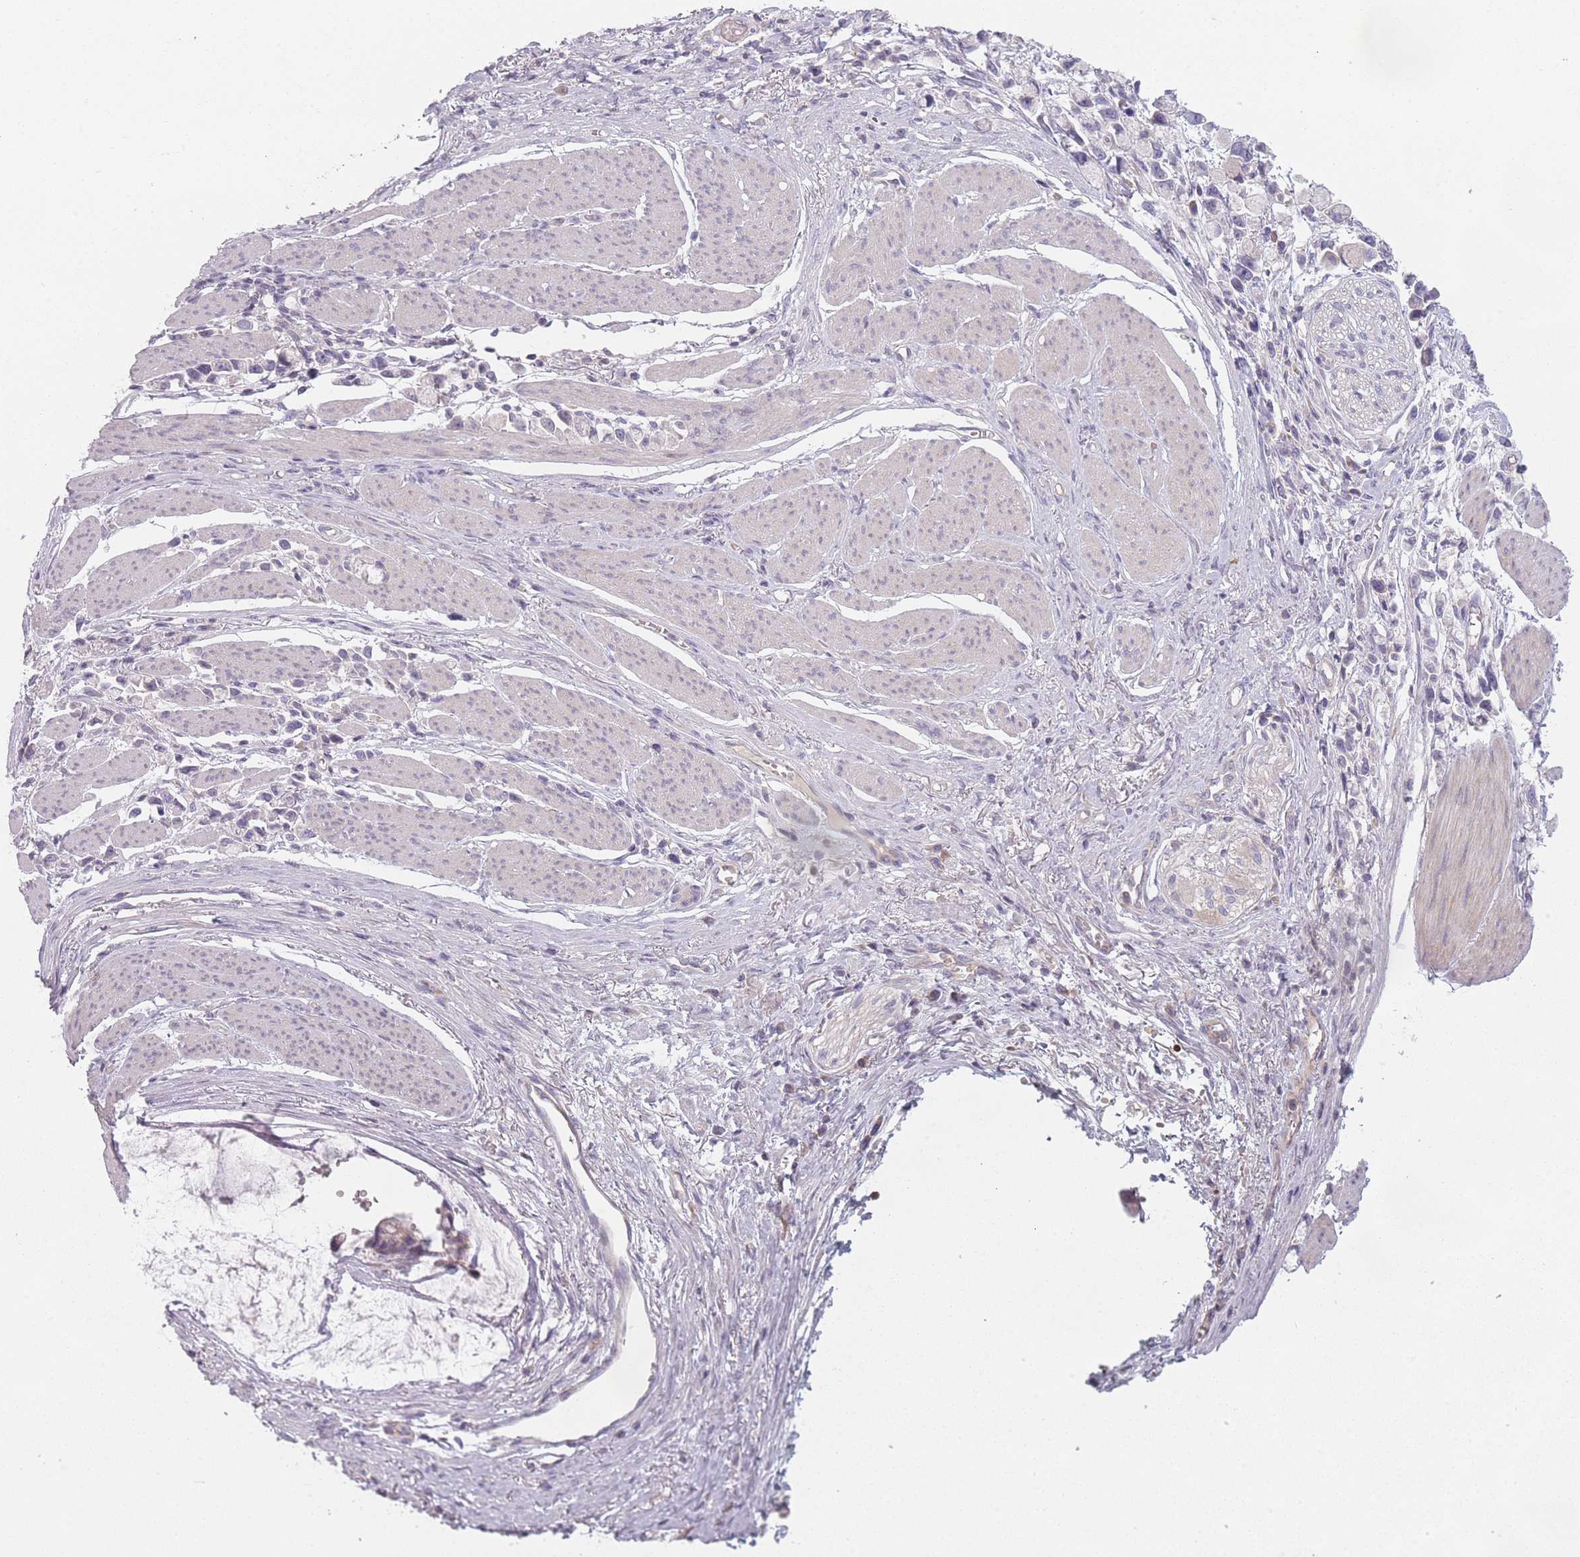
{"staining": {"intensity": "negative", "quantity": "none", "location": "none"}, "tissue": "stomach cancer", "cell_type": "Tumor cells", "image_type": "cancer", "snomed": [{"axis": "morphology", "description": "Adenocarcinoma, NOS"}, {"axis": "topography", "description": "Stomach"}], "caption": "DAB immunohistochemical staining of human stomach adenocarcinoma exhibits no significant staining in tumor cells.", "gene": "NT5DC2", "patient": {"sex": "female", "age": 81}}